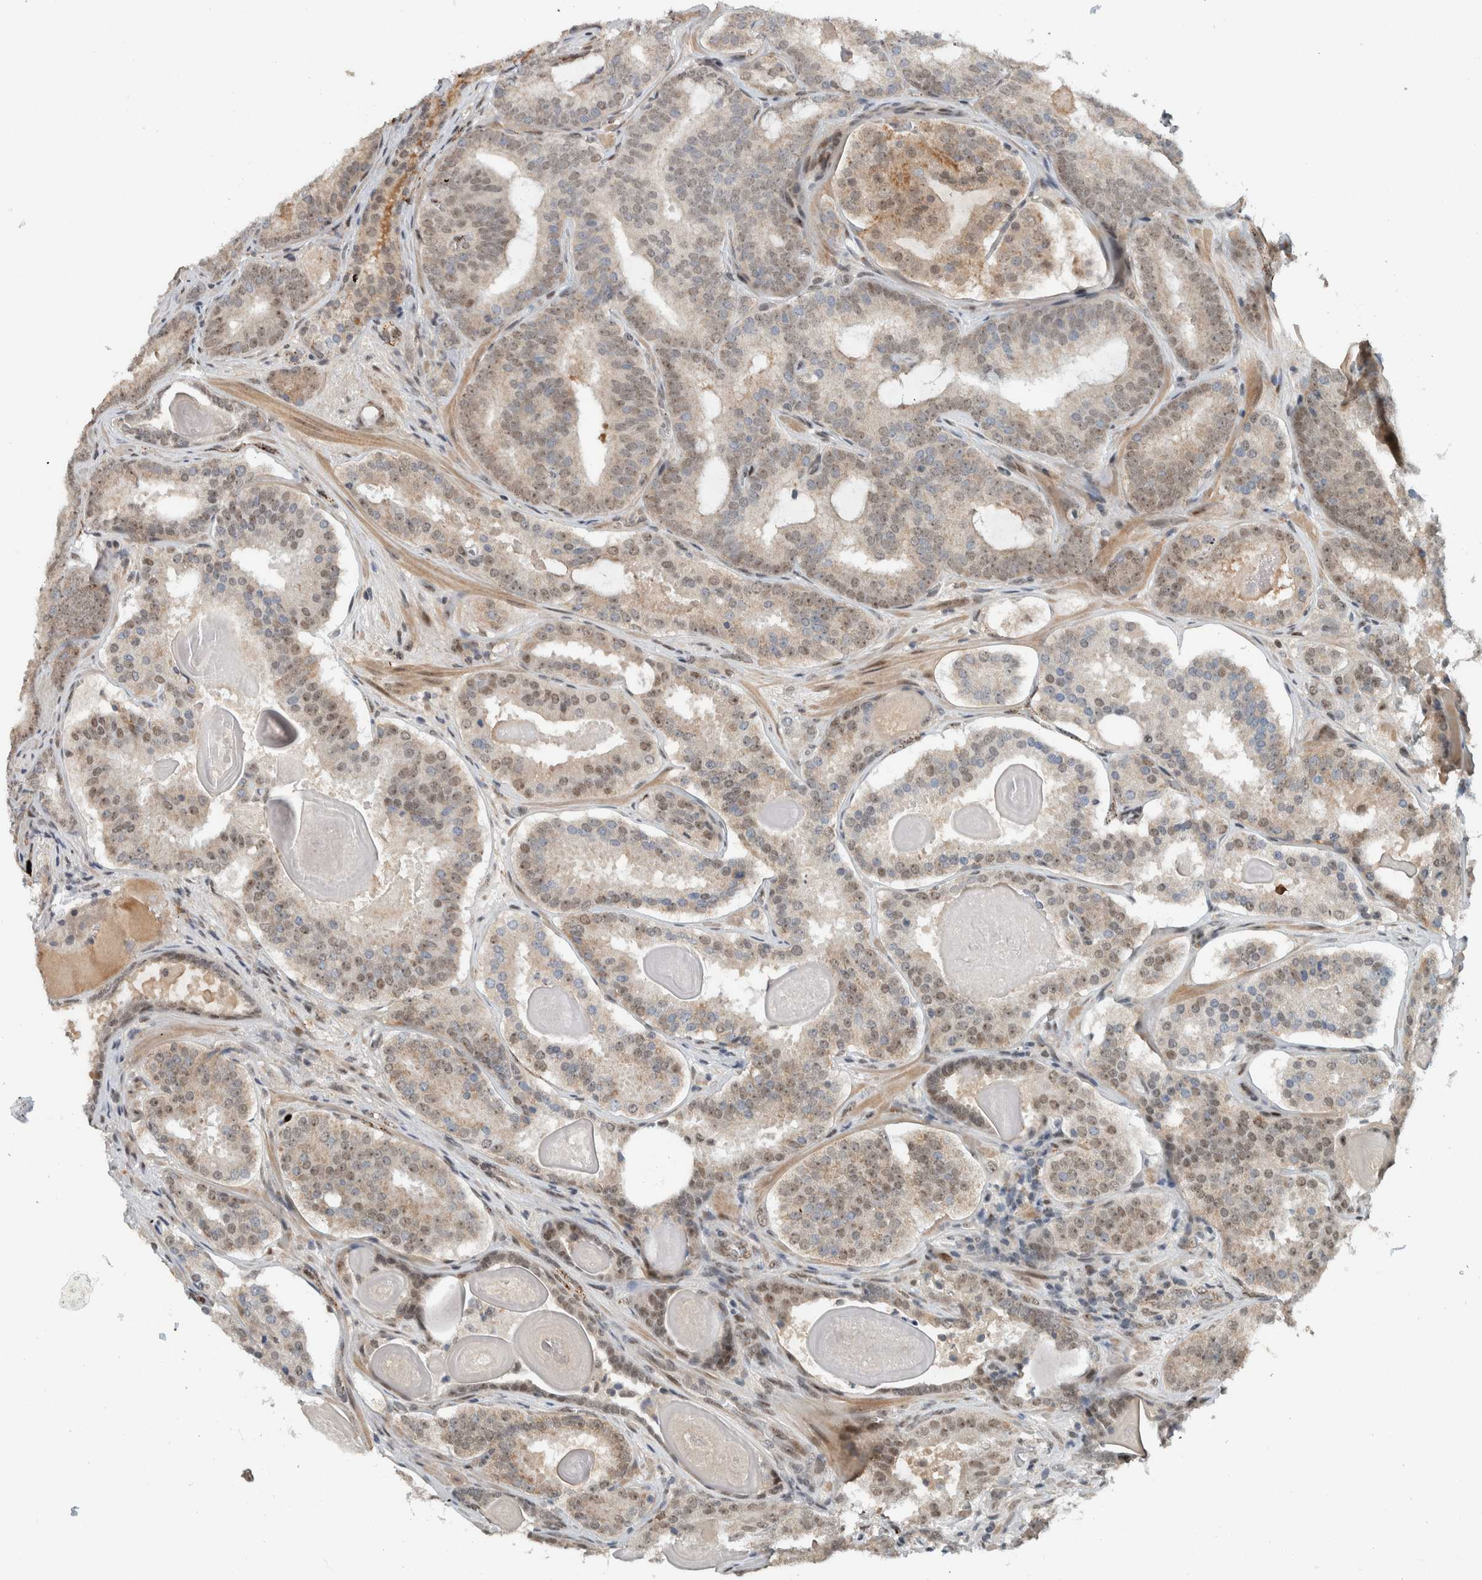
{"staining": {"intensity": "weak", "quantity": ">75%", "location": "cytoplasmic/membranous,nuclear"}, "tissue": "prostate cancer", "cell_type": "Tumor cells", "image_type": "cancer", "snomed": [{"axis": "morphology", "description": "Adenocarcinoma, High grade"}, {"axis": "topography", "description": "Prostate"}], "caption": "Brown immunohistochemical staining in prostate adenocarcinoma (high-grade) demonstrates weak cytoplasmic/membranous and nuclear staining in about >75% of tumor cells.", "gene": "ZFP91", "patient": {"sex": "male", "age": 60}}